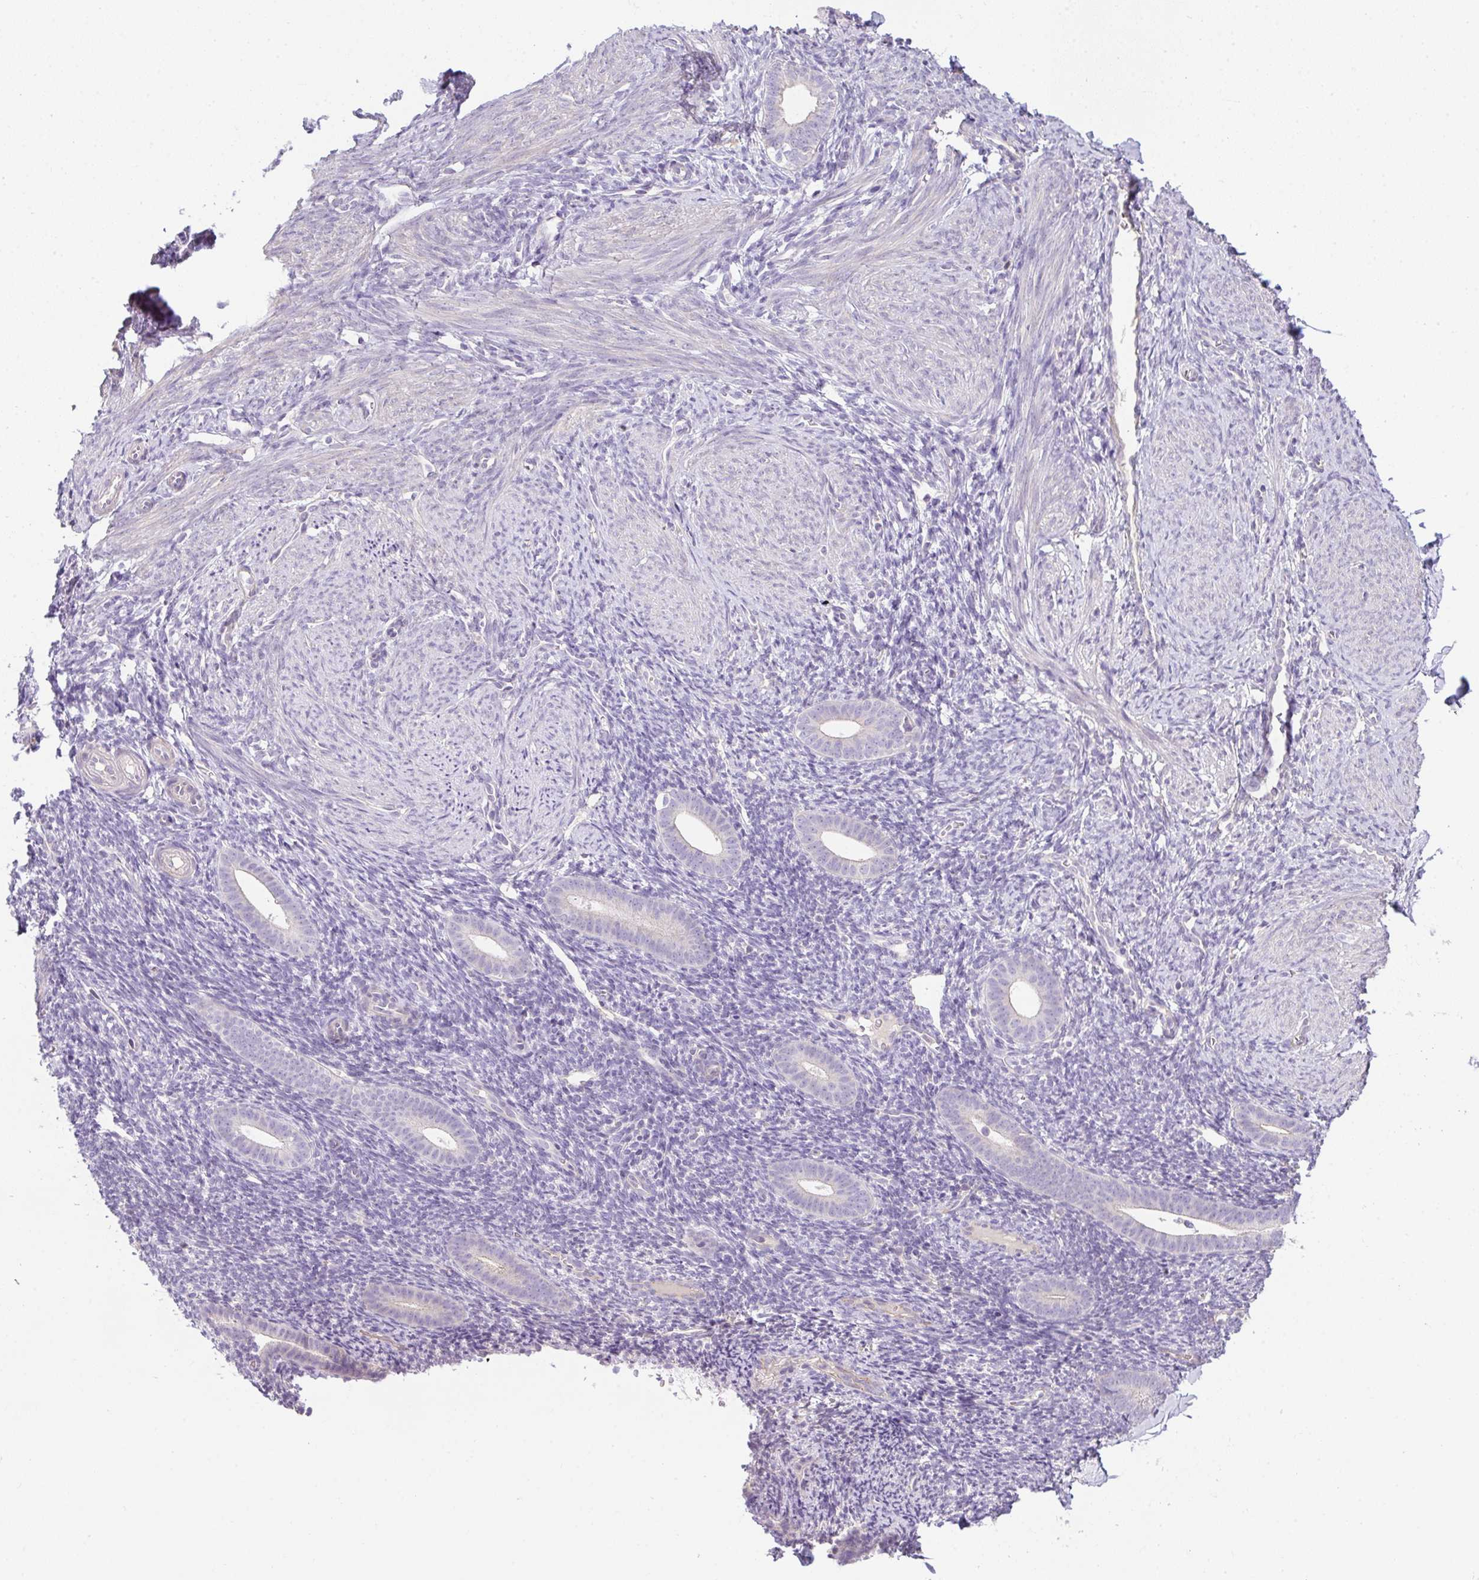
{"staining": {"intensity": "negative", "quantity": "none", "location": "none"}, "tissue": "endometrium", "cell_type": "Cells in endometrial stroma", "image_type": "normal", "snomed": [{"axis": "morphology", "description": "Normal tissue, NOS"}, {"axis": "topography", "description": "Endometrium"}], "caption": "A high-resolution micrograph shows immunohistochemistry (IHC) staining of unremarkable endometrium, which demonstrates no significant expression in cells in endometrial stroma.", "gene": "FILIP1", "patient": {"sex": "female", "age": 39}}